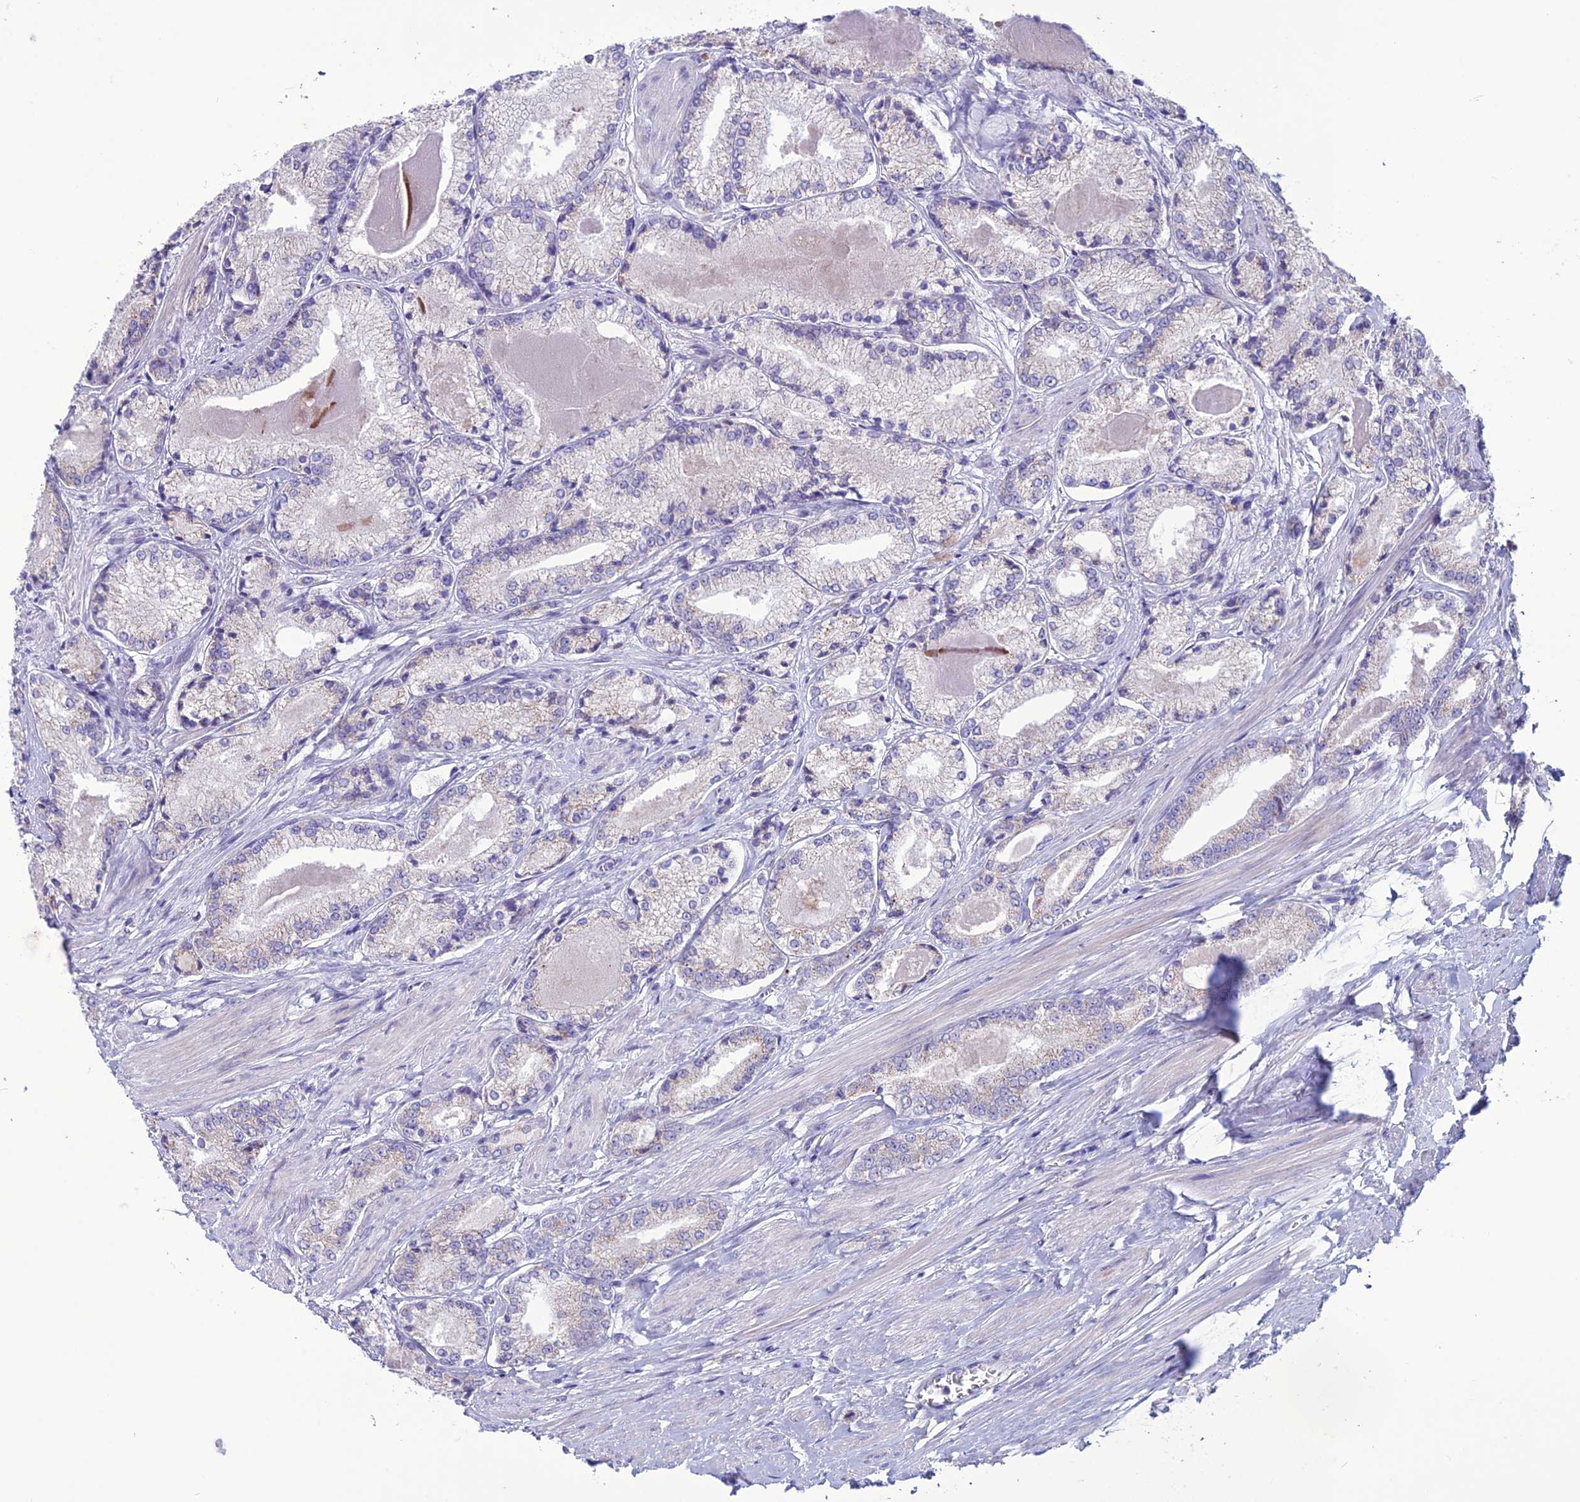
{"staining": {"intensity": "weak", "quantity": "<25%", "location": "cytoplasmic/membranous"}, "tissue": "prostate cancer", "cell_type": "Tumor cells", "image_type": "cancer", "snomed": [{"axis": "morphology", "description": "Adenocarcinoma, Low grade"}, {"axis": "topography", "description": "Prostate"}], "caption": "The image displays no significant expression in tumor cells of prostate cancer (low-grade adenocarcinoma). (DAB IHC, high magnification).", "gene": "C21orf140", "patient": {"sex": "male", "age": 68}}